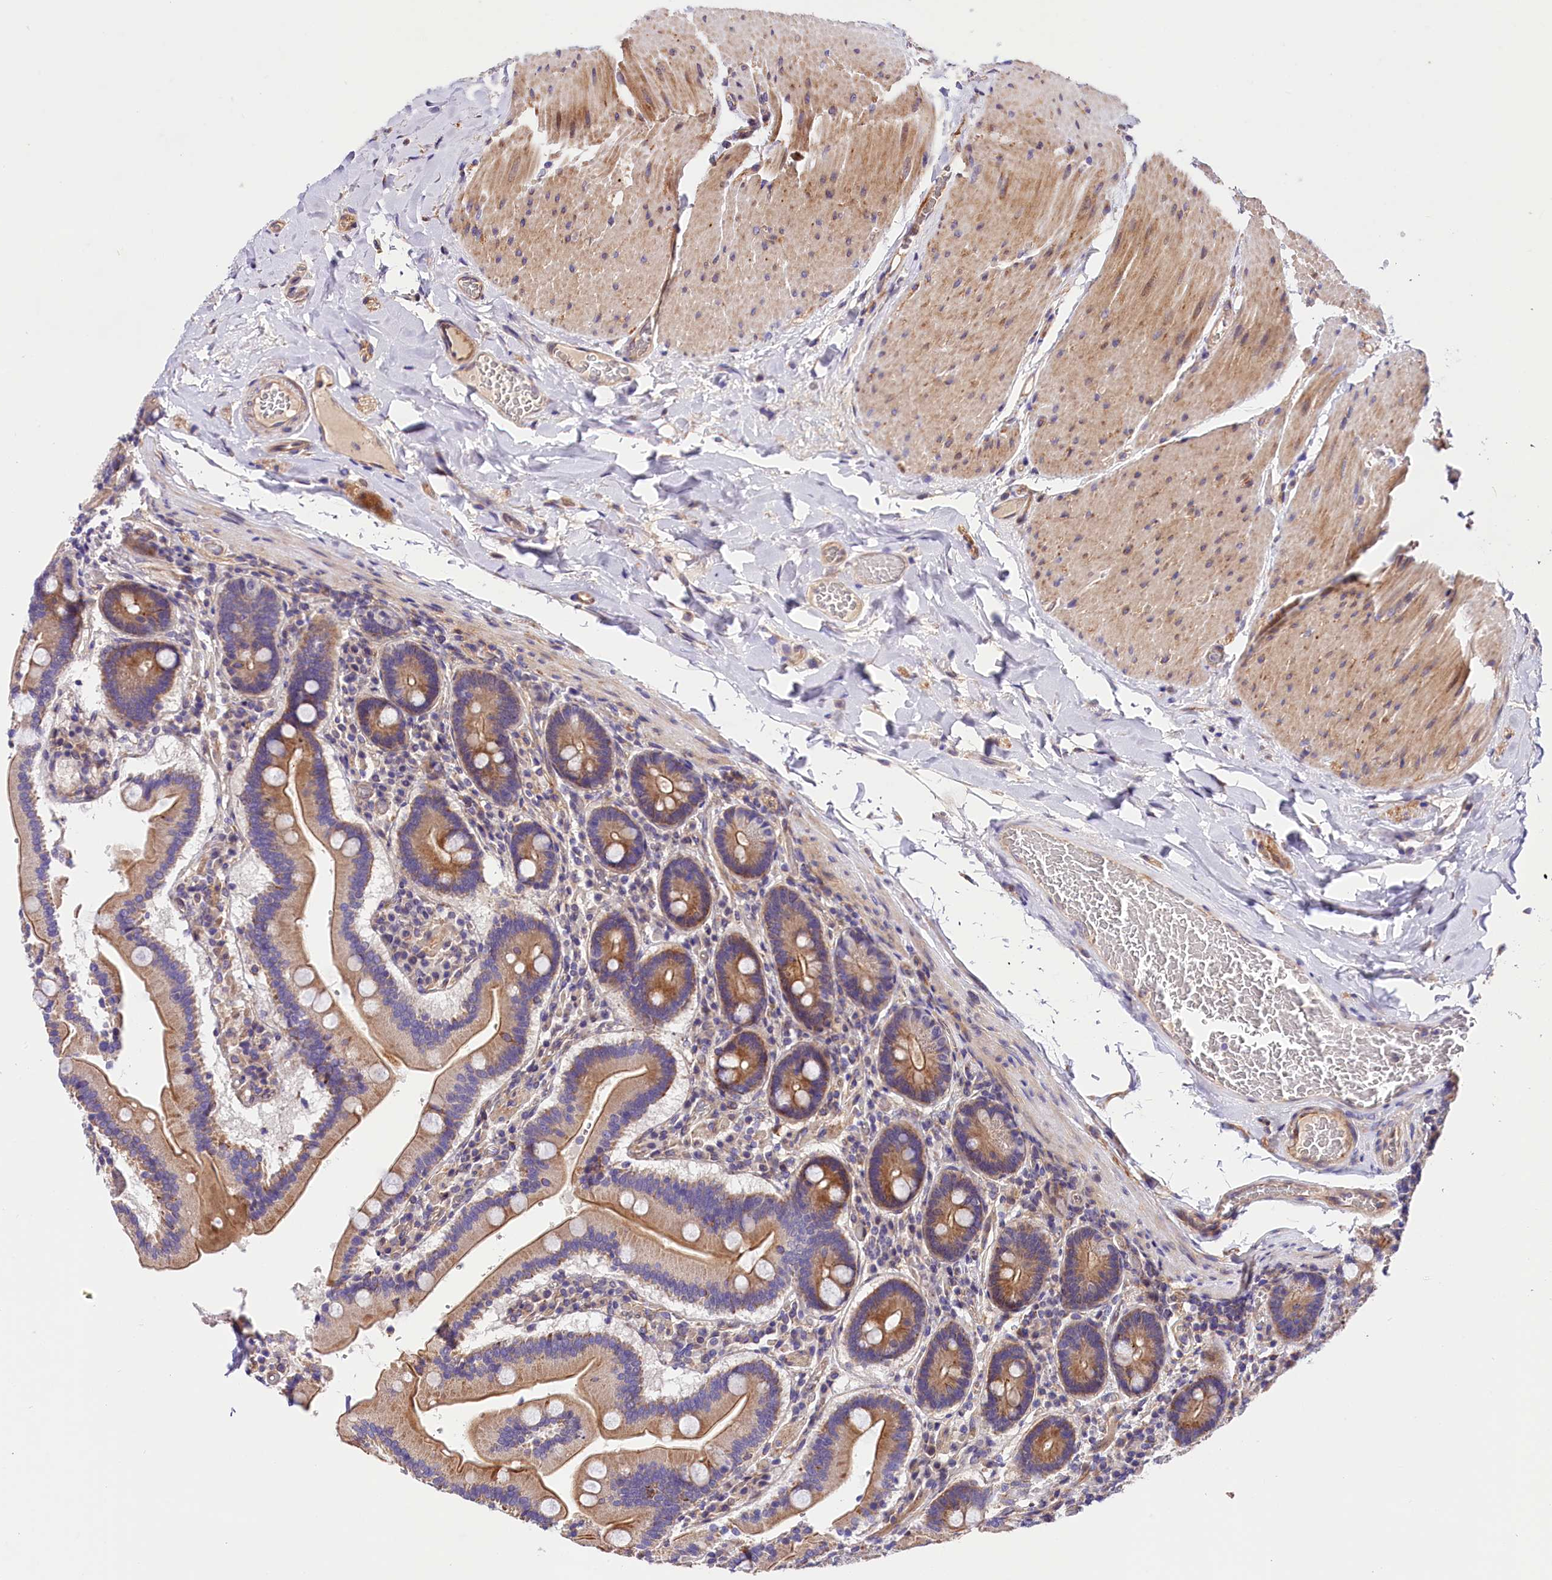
{"staining": {"intensity": "moderate", "quantity": ">75%", "location": "cytoplasmic/membranous"}, "tissue": "duodenum", "cell_type": "Glandular cells", "image_type": "normal", "snomed": [{"axis": "morphology", "description": "Normal tissue, NOS"}, {"axis": "topography", "description": "Duodenum"}], "caption": "The image displays a brown stain indicating the presence of a protein in the cytoplasmic/membranous of glandular cells in duodenum. The staining was performed using DAB (3,3'-diaminobenzidine) to visualize the protein expression in brown, while the nuclei were stained in blue with hematoxylin (Magnification: 20x).", "gene": "ARMC6", "patient": {"sex": "female", "age": 62}}